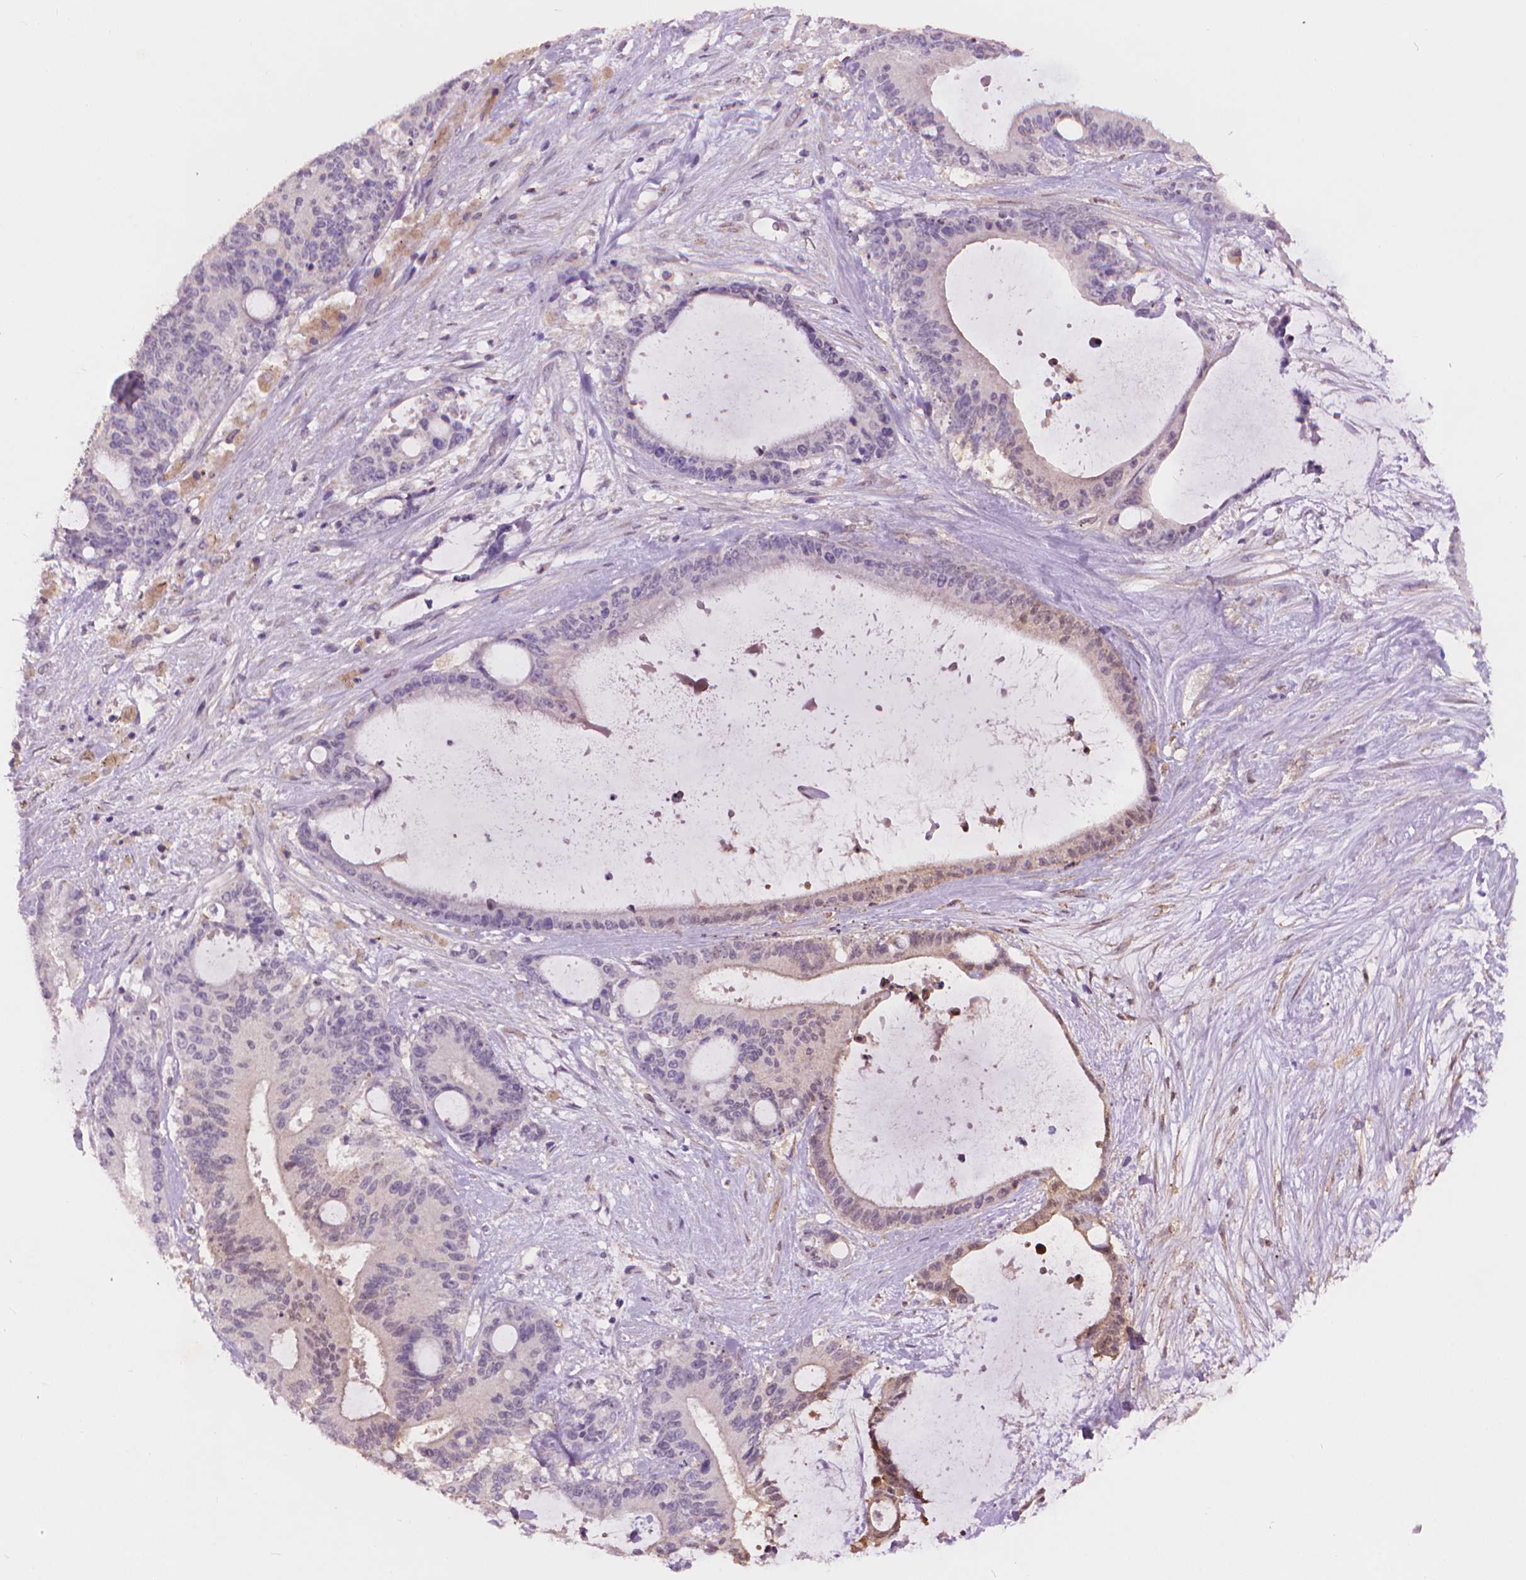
{"staining": {"intensity": "weak", "quantity": "<25%", "location": "cytoplasmic/membranous"}, "tissue": "liver cancer", "cell_type": "Tumor cells", "image_type": "cancer", "snomed": [{"axis": "morphology", "description": "Normal tissue, NOS"}, {"axis": "morphology", "description": "Cholangiocarcinoma"}, {"axis": "topography", "description": "Liver"}, {"axis": "topography", "description": "Peripheral nerve tissue"}], "caption": "This is an immunohistochemistry photomicrograph of liver cholangiocarcinoma. There is no positivity in tumor cells.", "gene": "ENO2", "patient": {"sex": "female", "age": 73}}